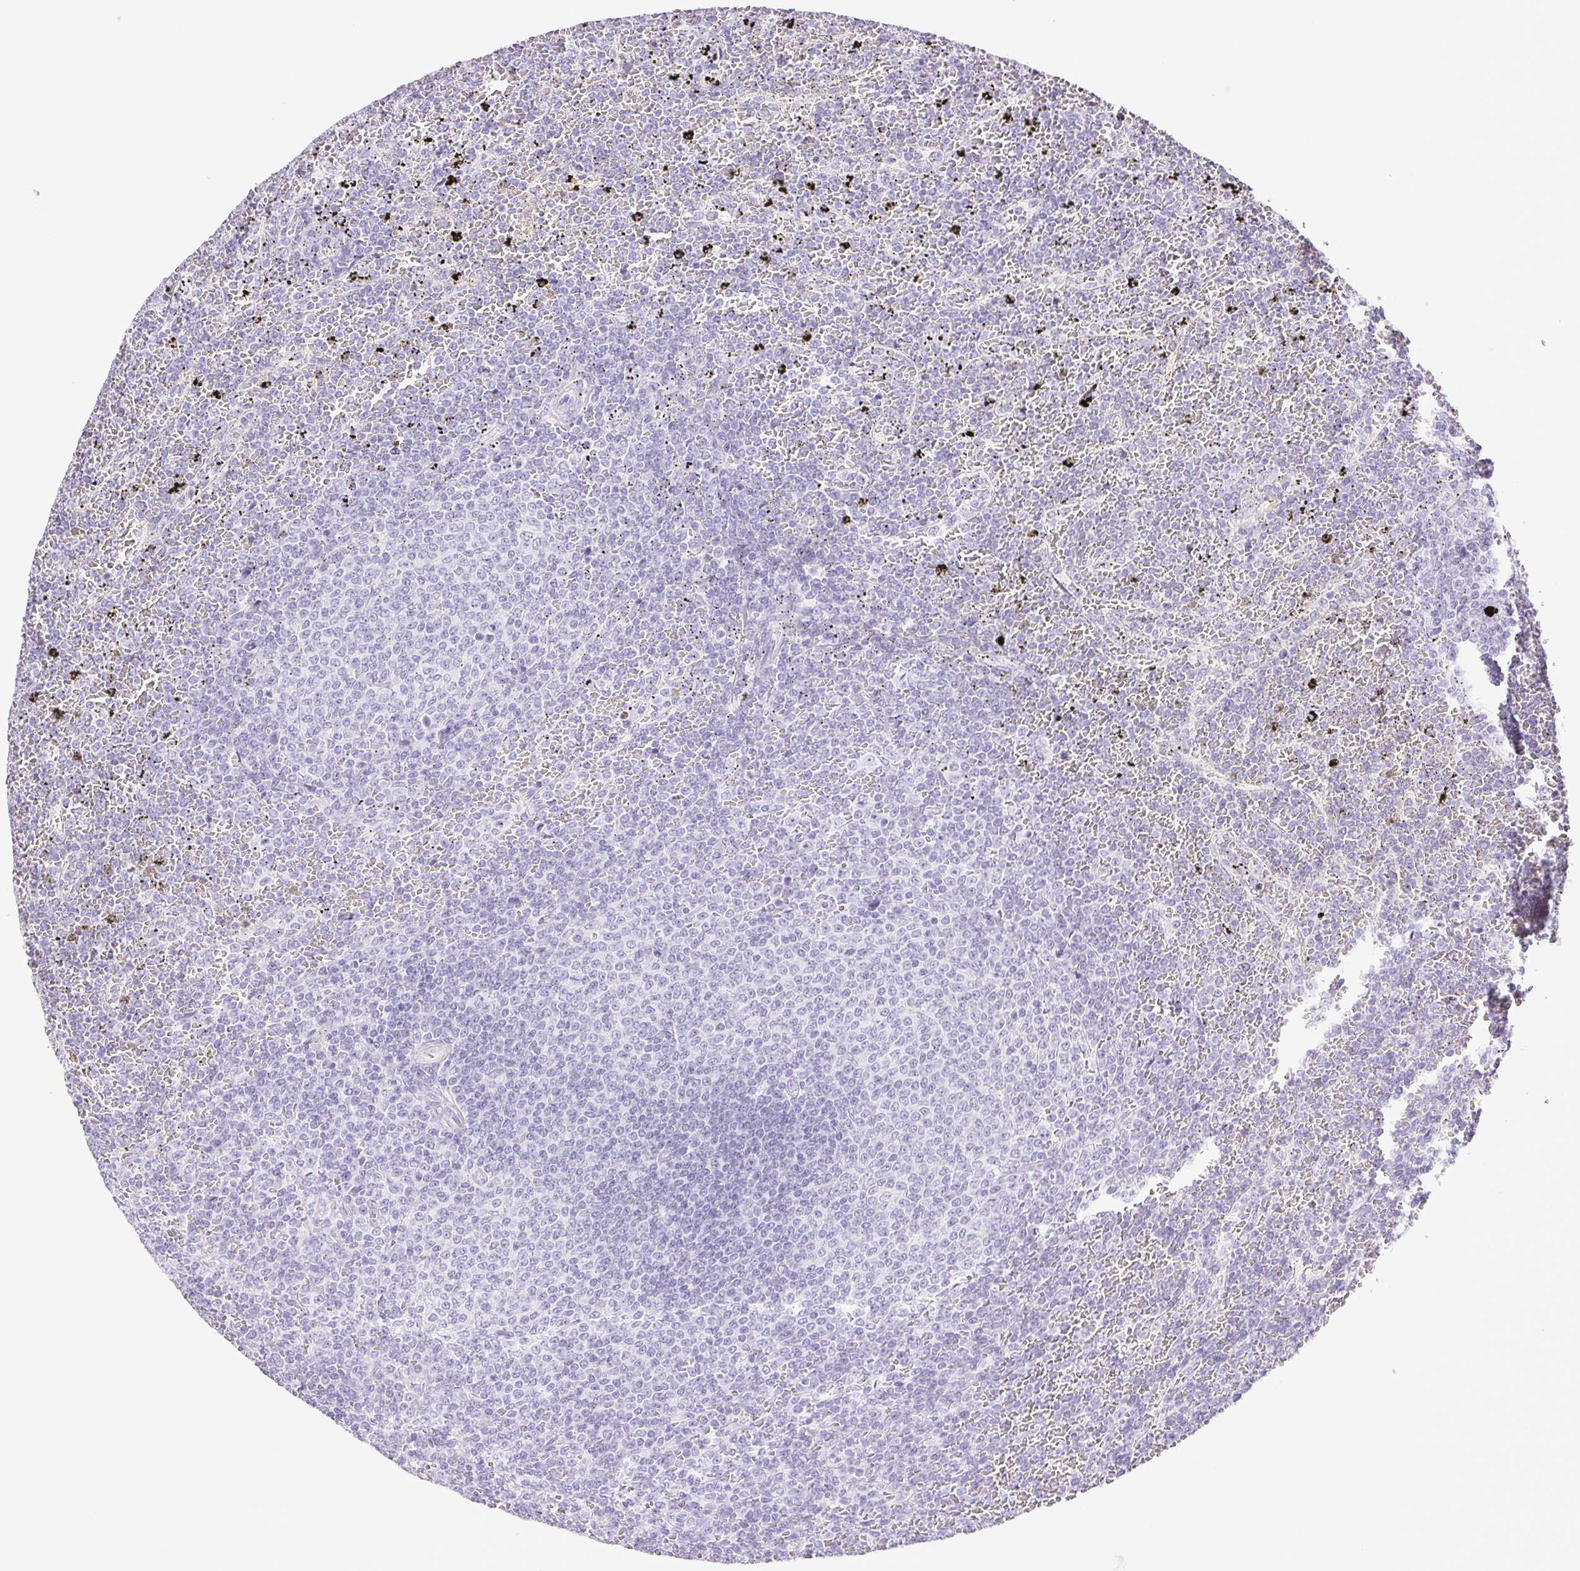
{"staining": {"intensity": "negative", "quantity": "none", "location": "none"}, "tissue": "lymphoma", "cell_type": "Tumor cells", "image_type": "cancer", "snomed": [{"axis": "morphology", "description": "Malignant lymphoma, non-Hodgkin's type, Low grade"}, {"axis": "topography", "description": "Spleen"}], "caption": "Immunohistochemical staining of human malignant lymphoma, non-Hodgkin's type (low-grade) demonstrates no significant expression in tumor cells.", "gene": "PAPPA2", "patient": {"sex": "female", "age": 77}}